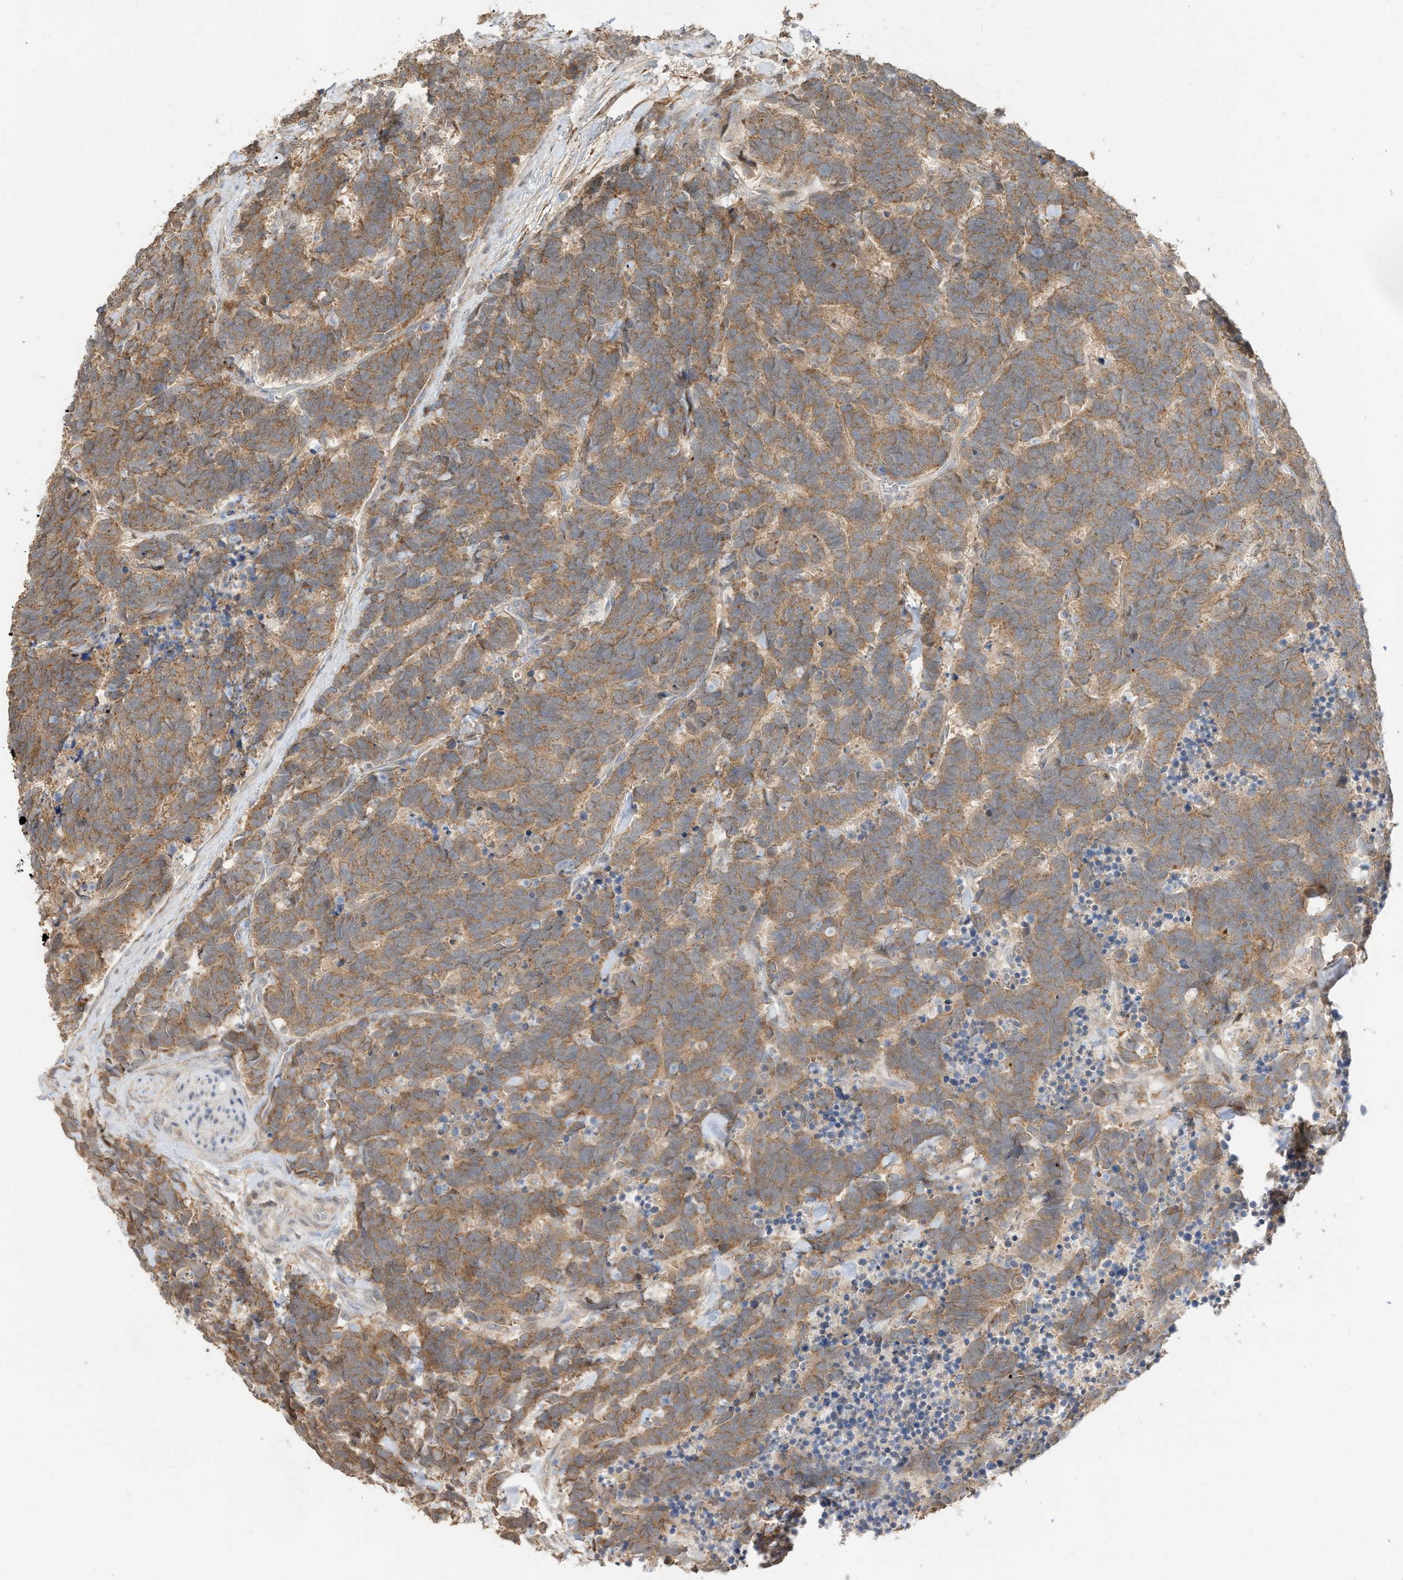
{"staining": {"intensity": "moderate", "quantity": ">75%", "location": "cytoplasmic/membranous"}, "tissue": "carcinoid", "cell_type": "Tumor cells", "image_type": "cancer", "snomed": [{"axis": "morphology", "description": "Carcinoma, NOS"}, {"axis": "morphology", "description": "Carcinoid, malignant, NOS"}, {"axis": "topography", "description": "Urinary bladder"}], "caption": "Immunohistochemistry (IHC) (DAB (3,3'-diaminobenzidine)) staining of carcinoid displays moderate cytoplasmic/membranous protein expression in about >75% of tumor cells.", "gene": "CAGE1", "patient": {"sex": "male", "age": 57}}